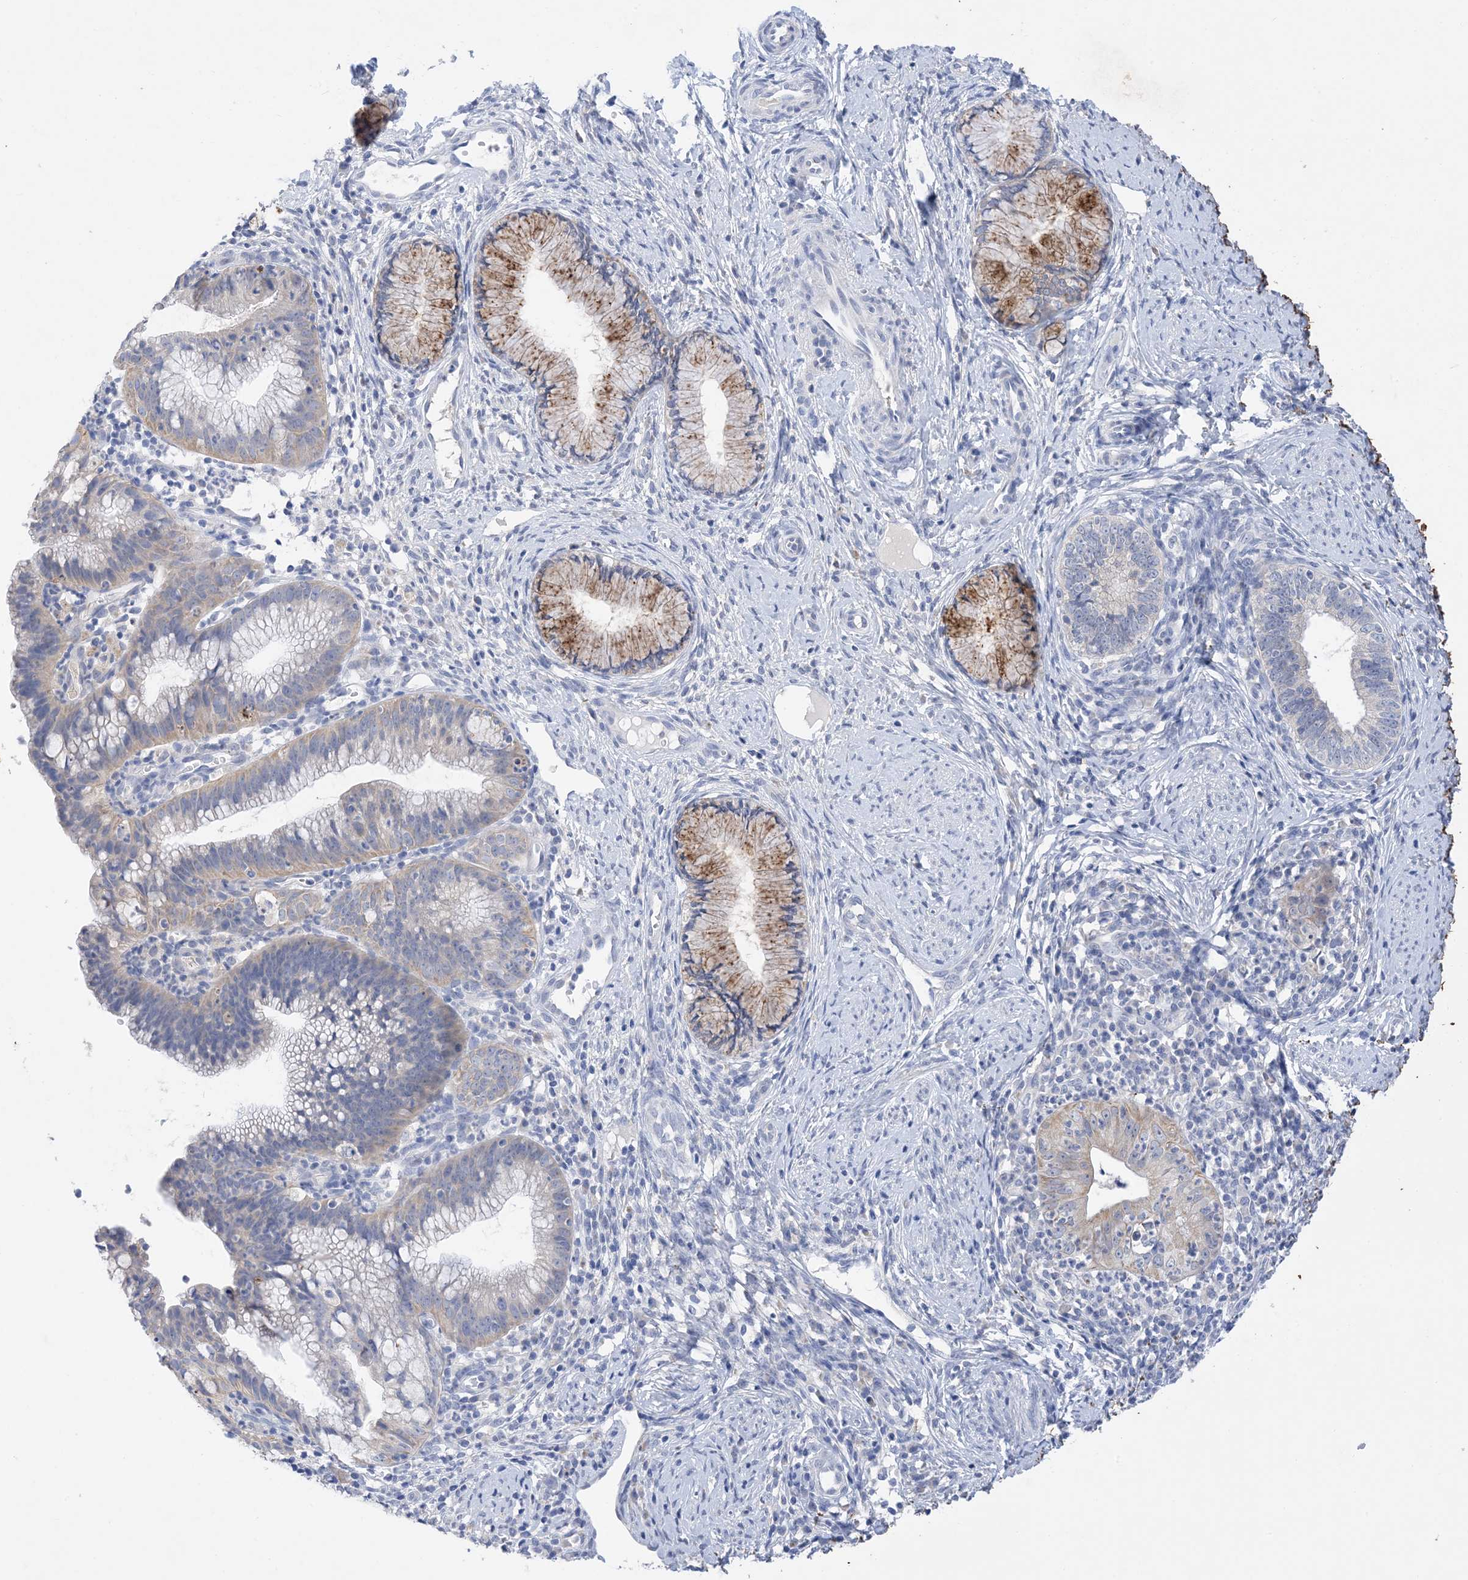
{"staining": {"intensity": "weak", "quantity": "<25%", "location": "cytoplasmic/membranous"}, "tissue": "cervical cancer", "cell_type": "Tumor cells", "image_type": "cancer", "snomed": [{"axis": "morphology", "description": "Adenocarcinoma, NOS"}, {"axis": "topography", "description": "Cervix"}], "caption": "The IHC histopathology image has no significant positivity in tumor cells of cervical cancer (adenocarcinoma) tissue. (DAB IHC visualized using brightfield microscopy, high magnification).", "gene": "PLK4", "patient": {"sex": "female", "age": 36}}